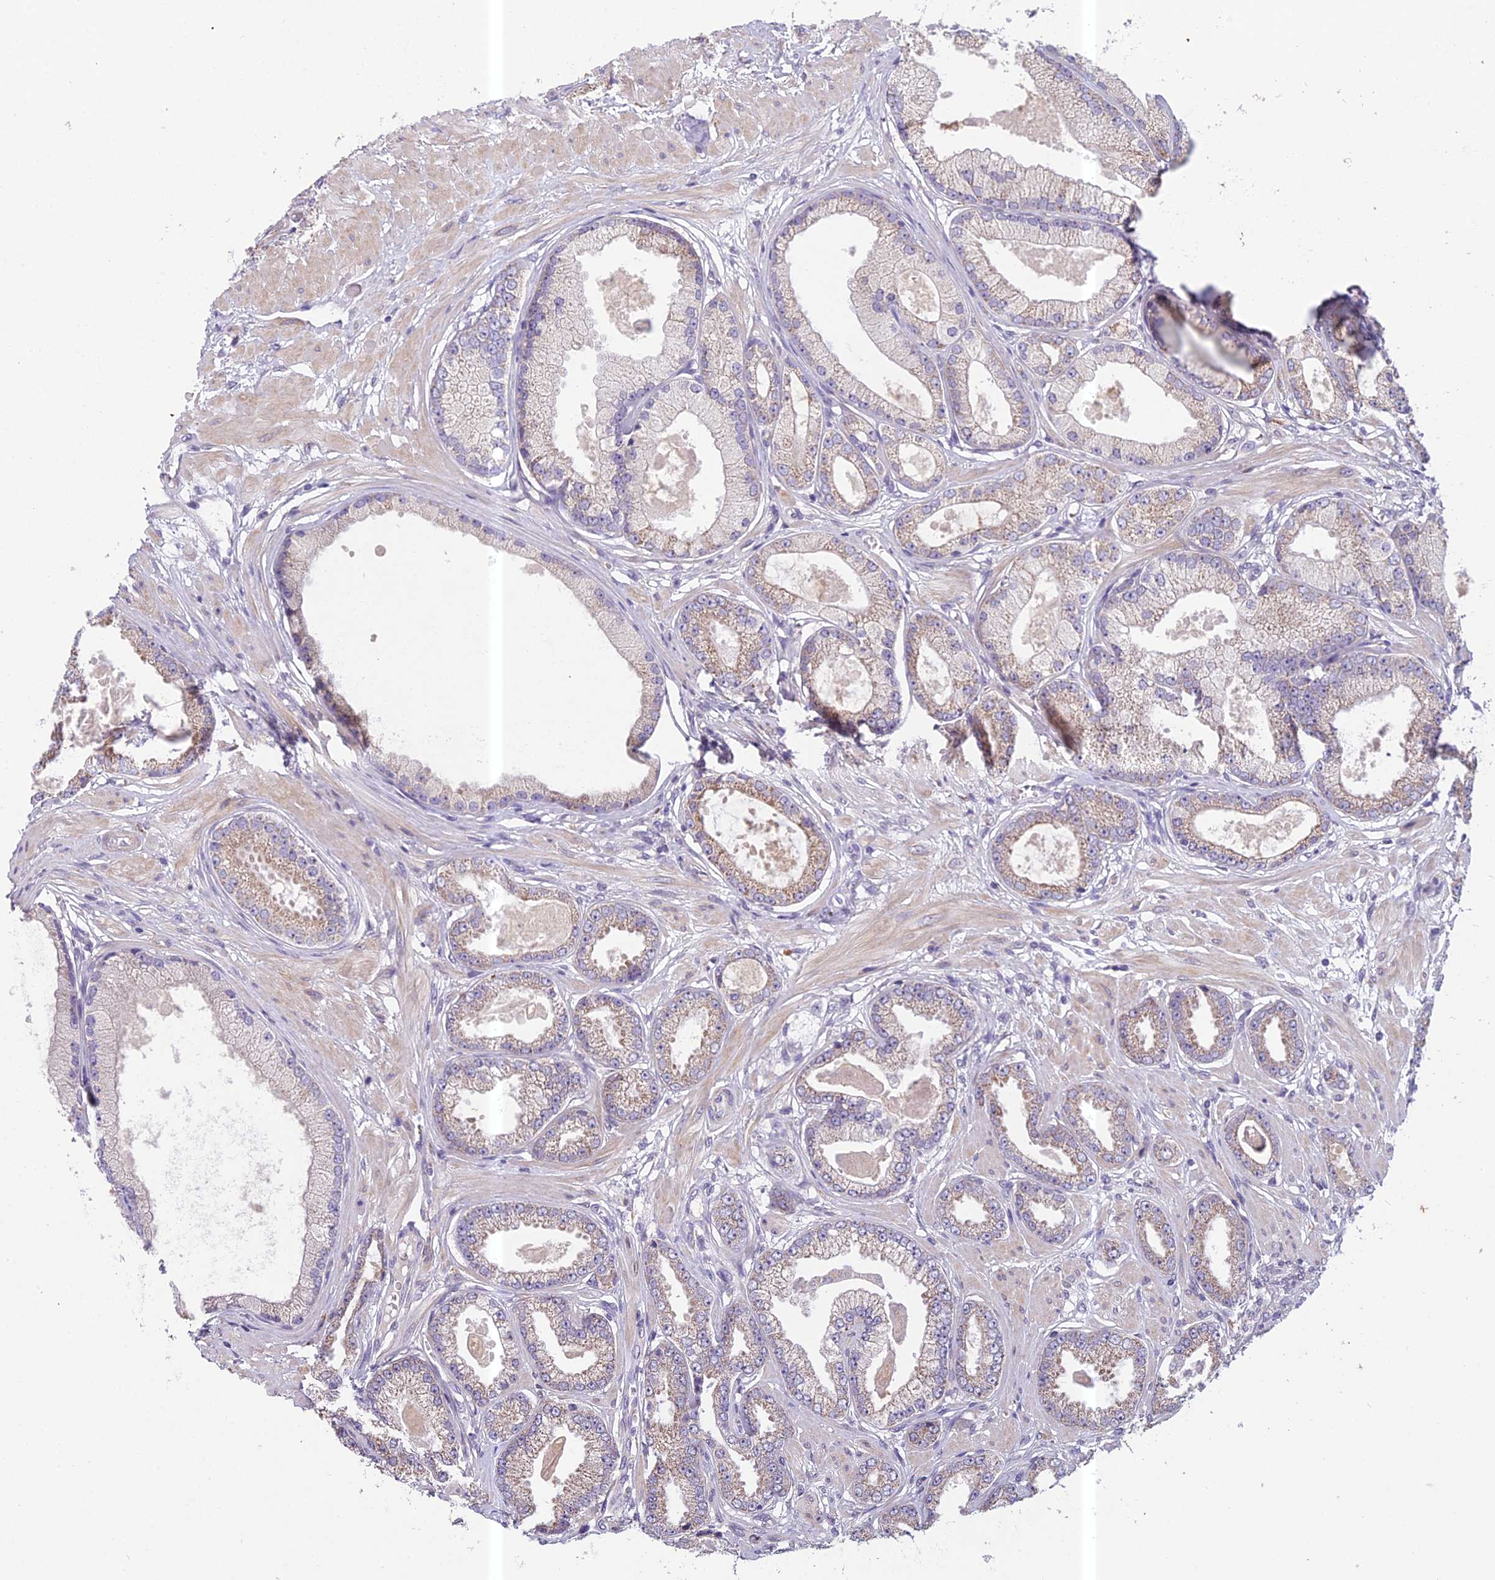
{"staining": {"intensity": "weak", "quantity": "25%-75%", "location": "cytoplasmic/membranous"}, "tissue": "prostate cancer", "cell_type": "Tumor cells", "image_type": "cancer", "snomed": [{"axis": "morphology", "description": "Adenocarcinoma, Low grade"}, {"axis": "topography", "description": "Prostate"}], "caption": "This image reveals immunohistochemistry (IHC) staining of human low-grade adenocarcinoma (prostate), with low weak cytoplasmic/membranous positivity in about 25%-75% of tumor cells.", "gene": "ENSG00000188897", "patient": {"sex": "male", "age": 64}}